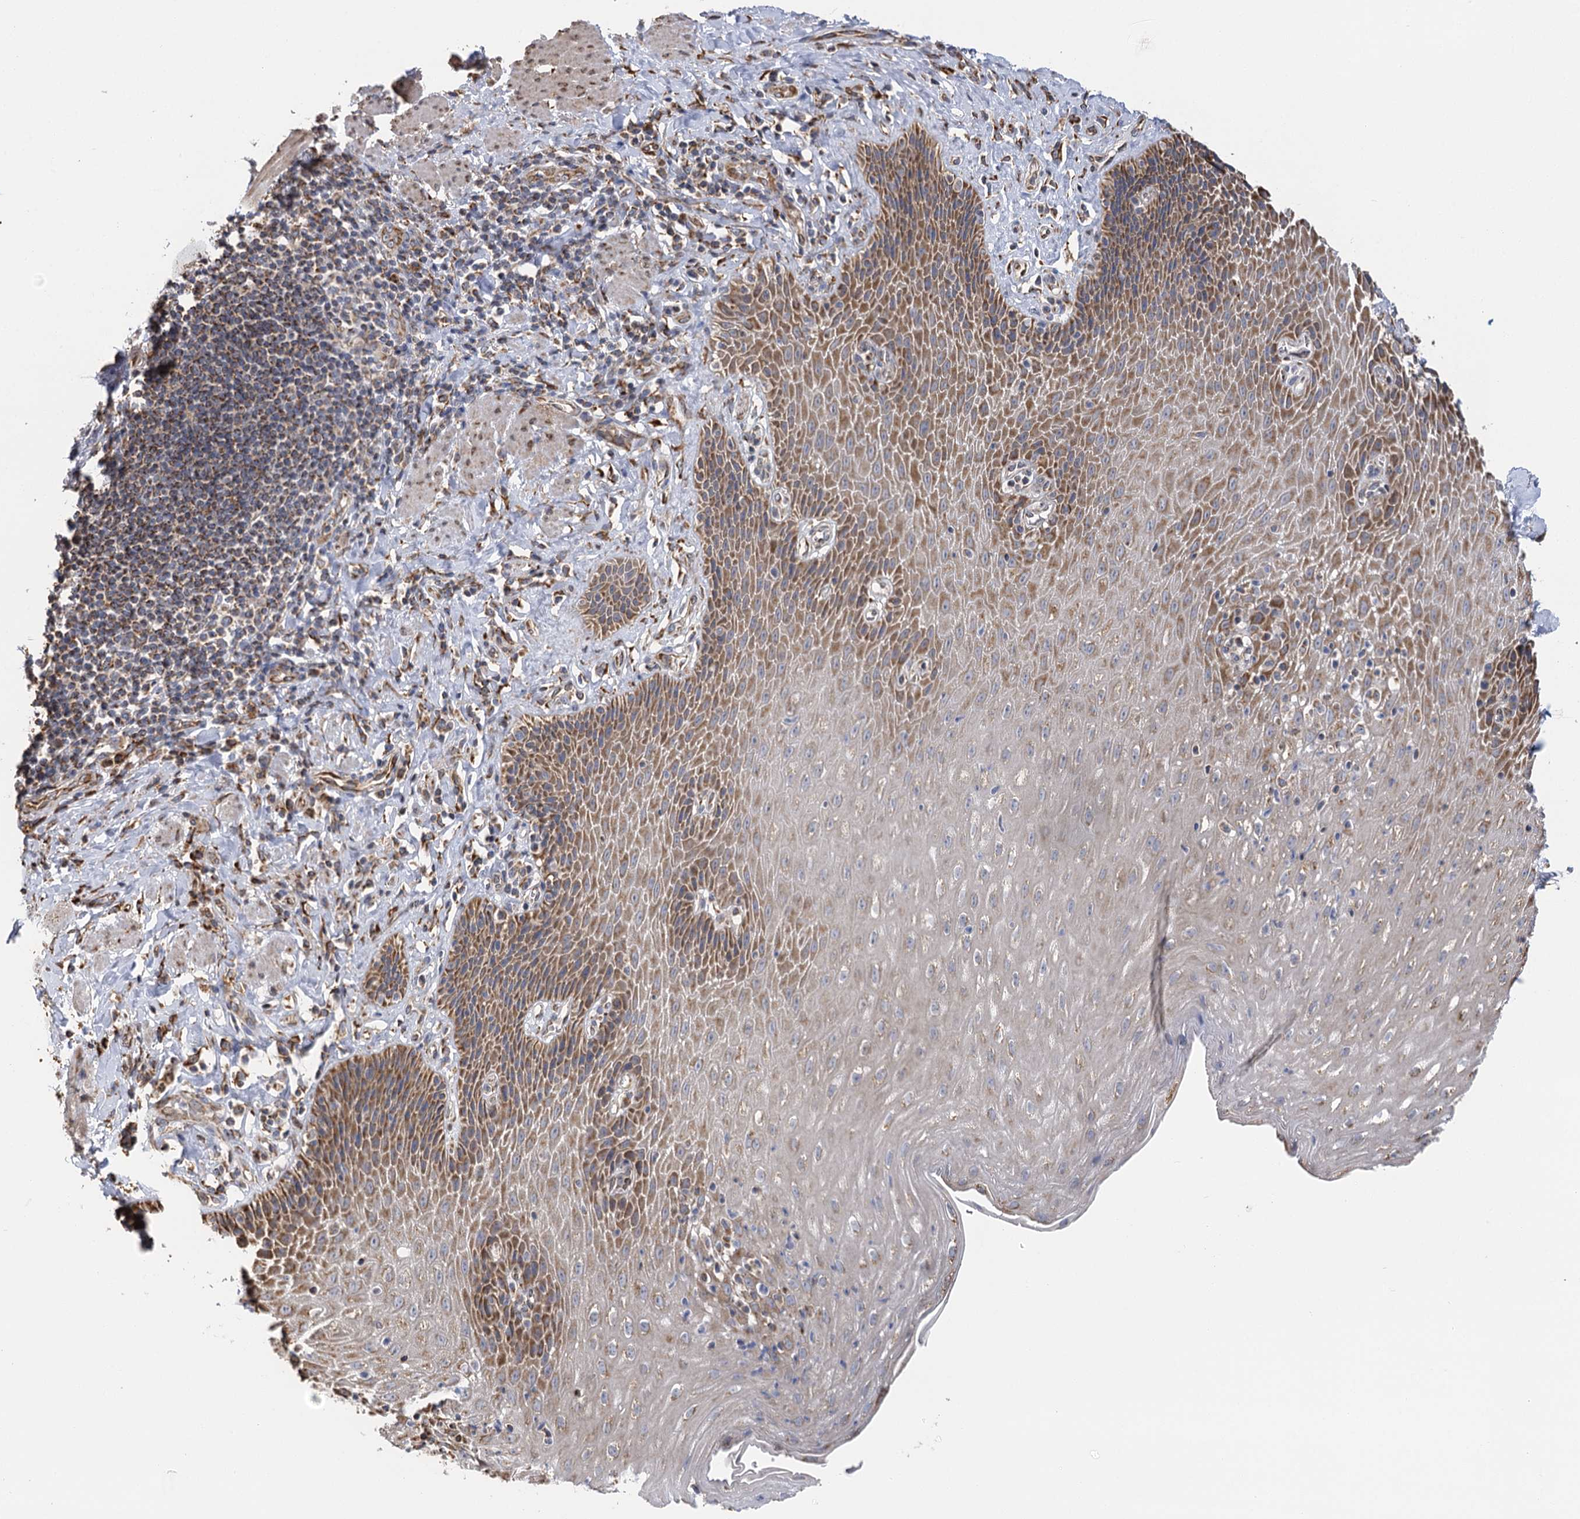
{"staining": {"intensity": "moderate", "quantity": ">75%", "location": "cytoplasmic/membranous"}, "tissue": "esophagus", "cell_type": "Squamous epithelial cells", "image_type": "normal", "snomed": [{"axis": "morphology", "description": "Normal tissue, NOS"}, {"axis": "topography", "description": "Esophagus"}], "caption": "Squamous epithelial cells exhibit moderate cytoplasmic/membranous staining in about >75% of cells in normal esophagus.", "gene": "IL11RA", "patient": {"sex": "female", "age": 61}}